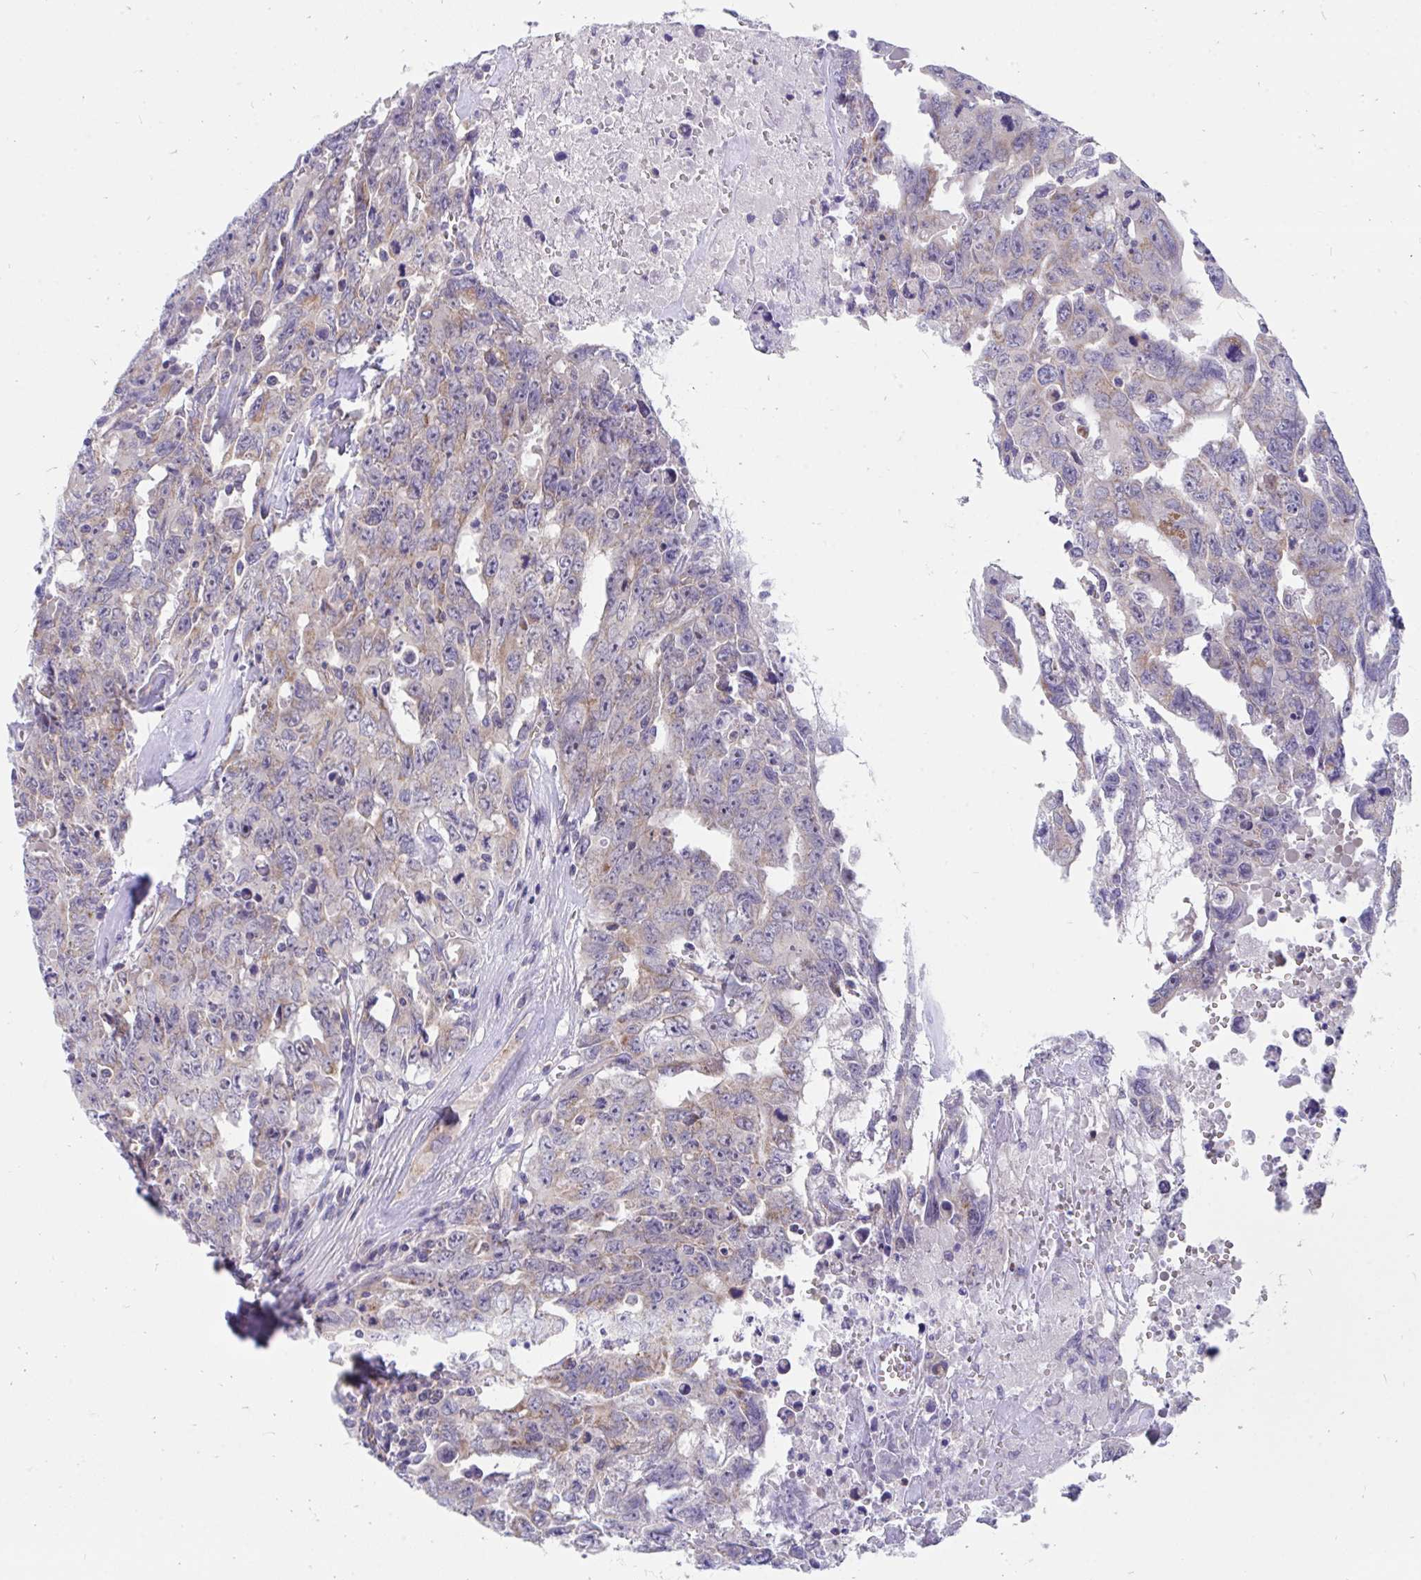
{"staining": {"intensity": "weak", "quantity": ">75%", "location": "cytoplasmic/membranous"}, "tissue": "testis cancer", "cell_type": "Tumor cells", "image_type": "cancer", "snomed": [{"axis": "morphology", "description": "Carcinoma, Embryonal, NOS"}, {"axis": "topography", "description": "Testis"}], "caption": "Weak cytoplasmic/membranous positivity for a protein is appreciated in approximately >75% of tumor cells of testis embryonal carcinoma using immunohistochemistry (IHC).", "gene": "FHIP1B", "patient": {"sex": "male", "age": 24}}